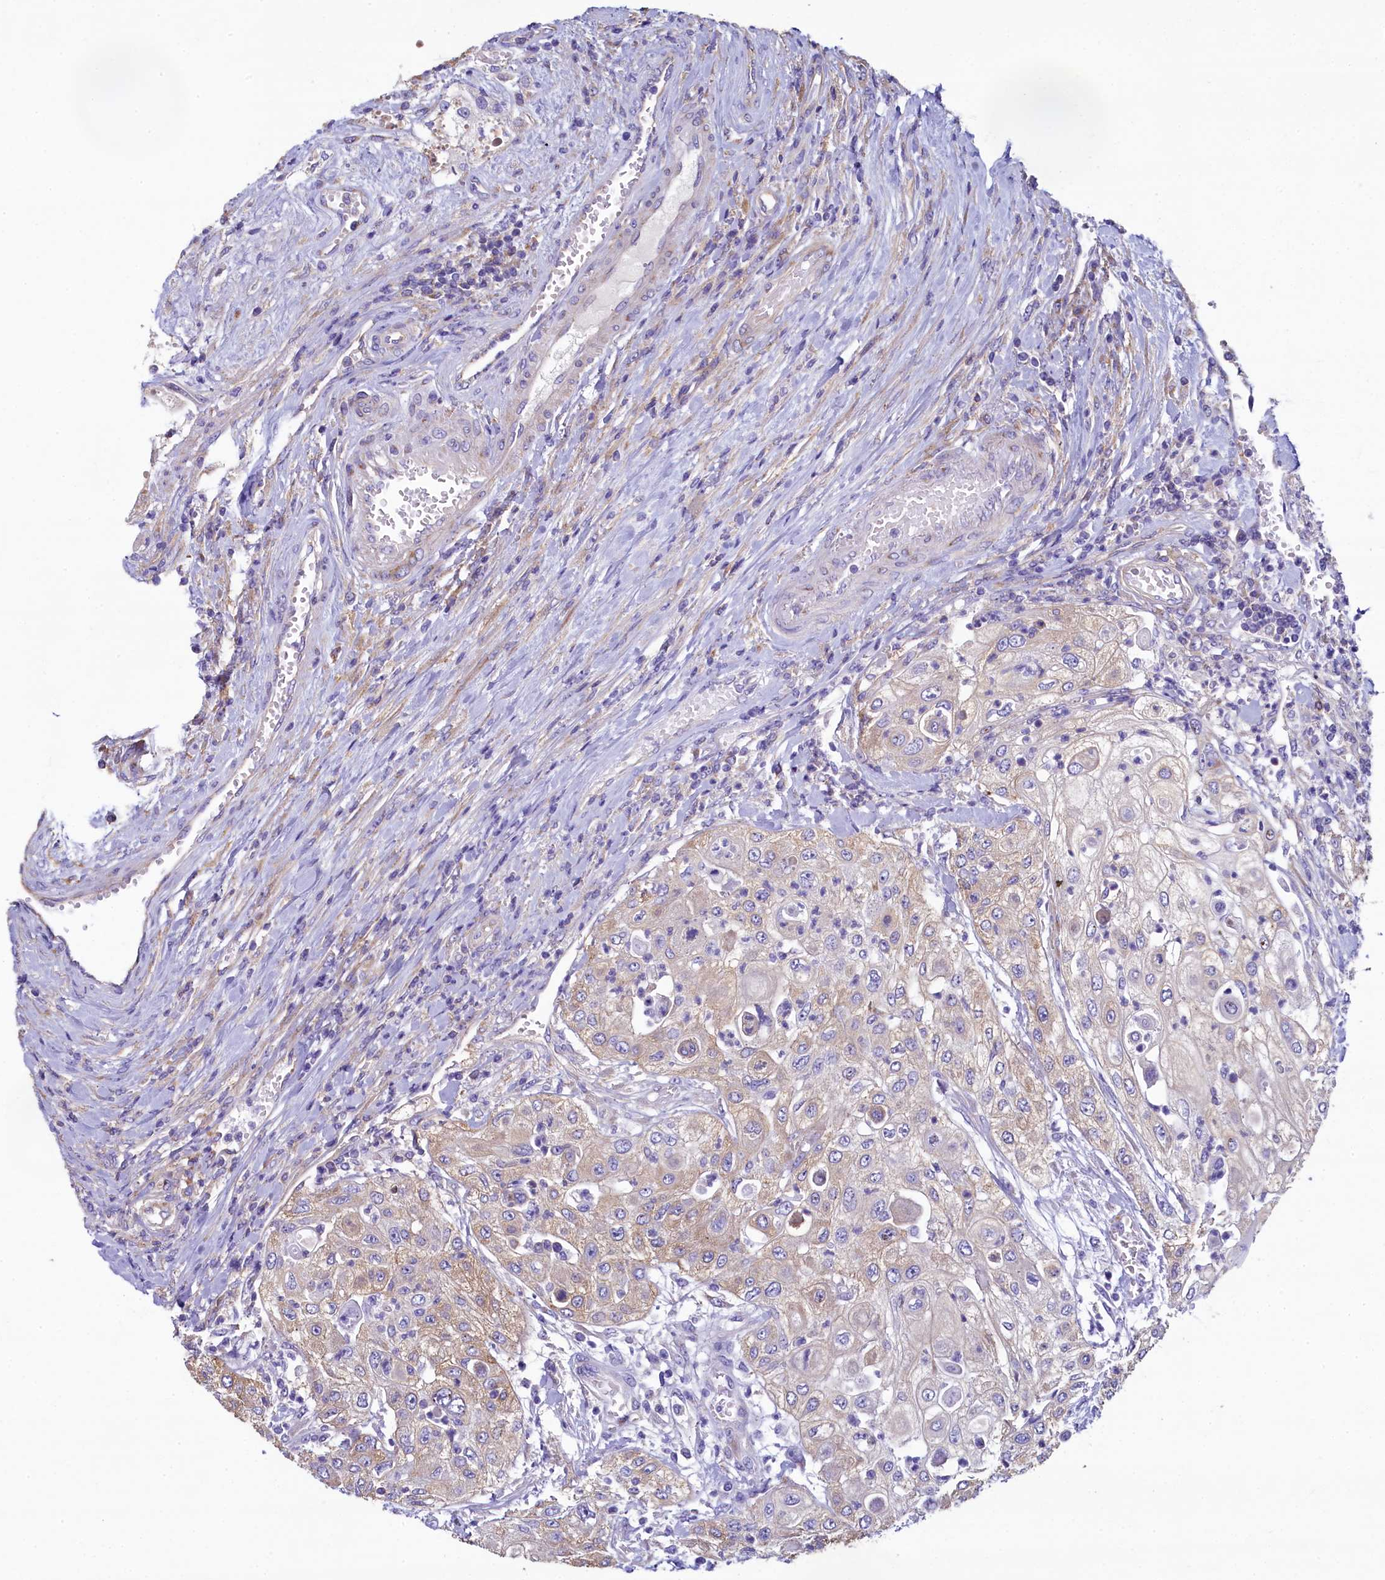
{"staining": {"intensity": "weak", "quantity": "<25%", "location": "cytoplasmic/membranous"}, "tissue": "urothelial cancer", "cell_type": "Tumor cells", "image_type": "cancer", "snomed": [{"axis": "morphology", "description": "Urothelial carcinoma, High grade"}, {"axis": "topography", "description": "Urinary bladder"}], "caption": "Tumor cells are negative for brown protein staining in urothelial carcinoma (high-grade).", "gene": "GPR21", "patient": {"sex": "female", "age": 79}}